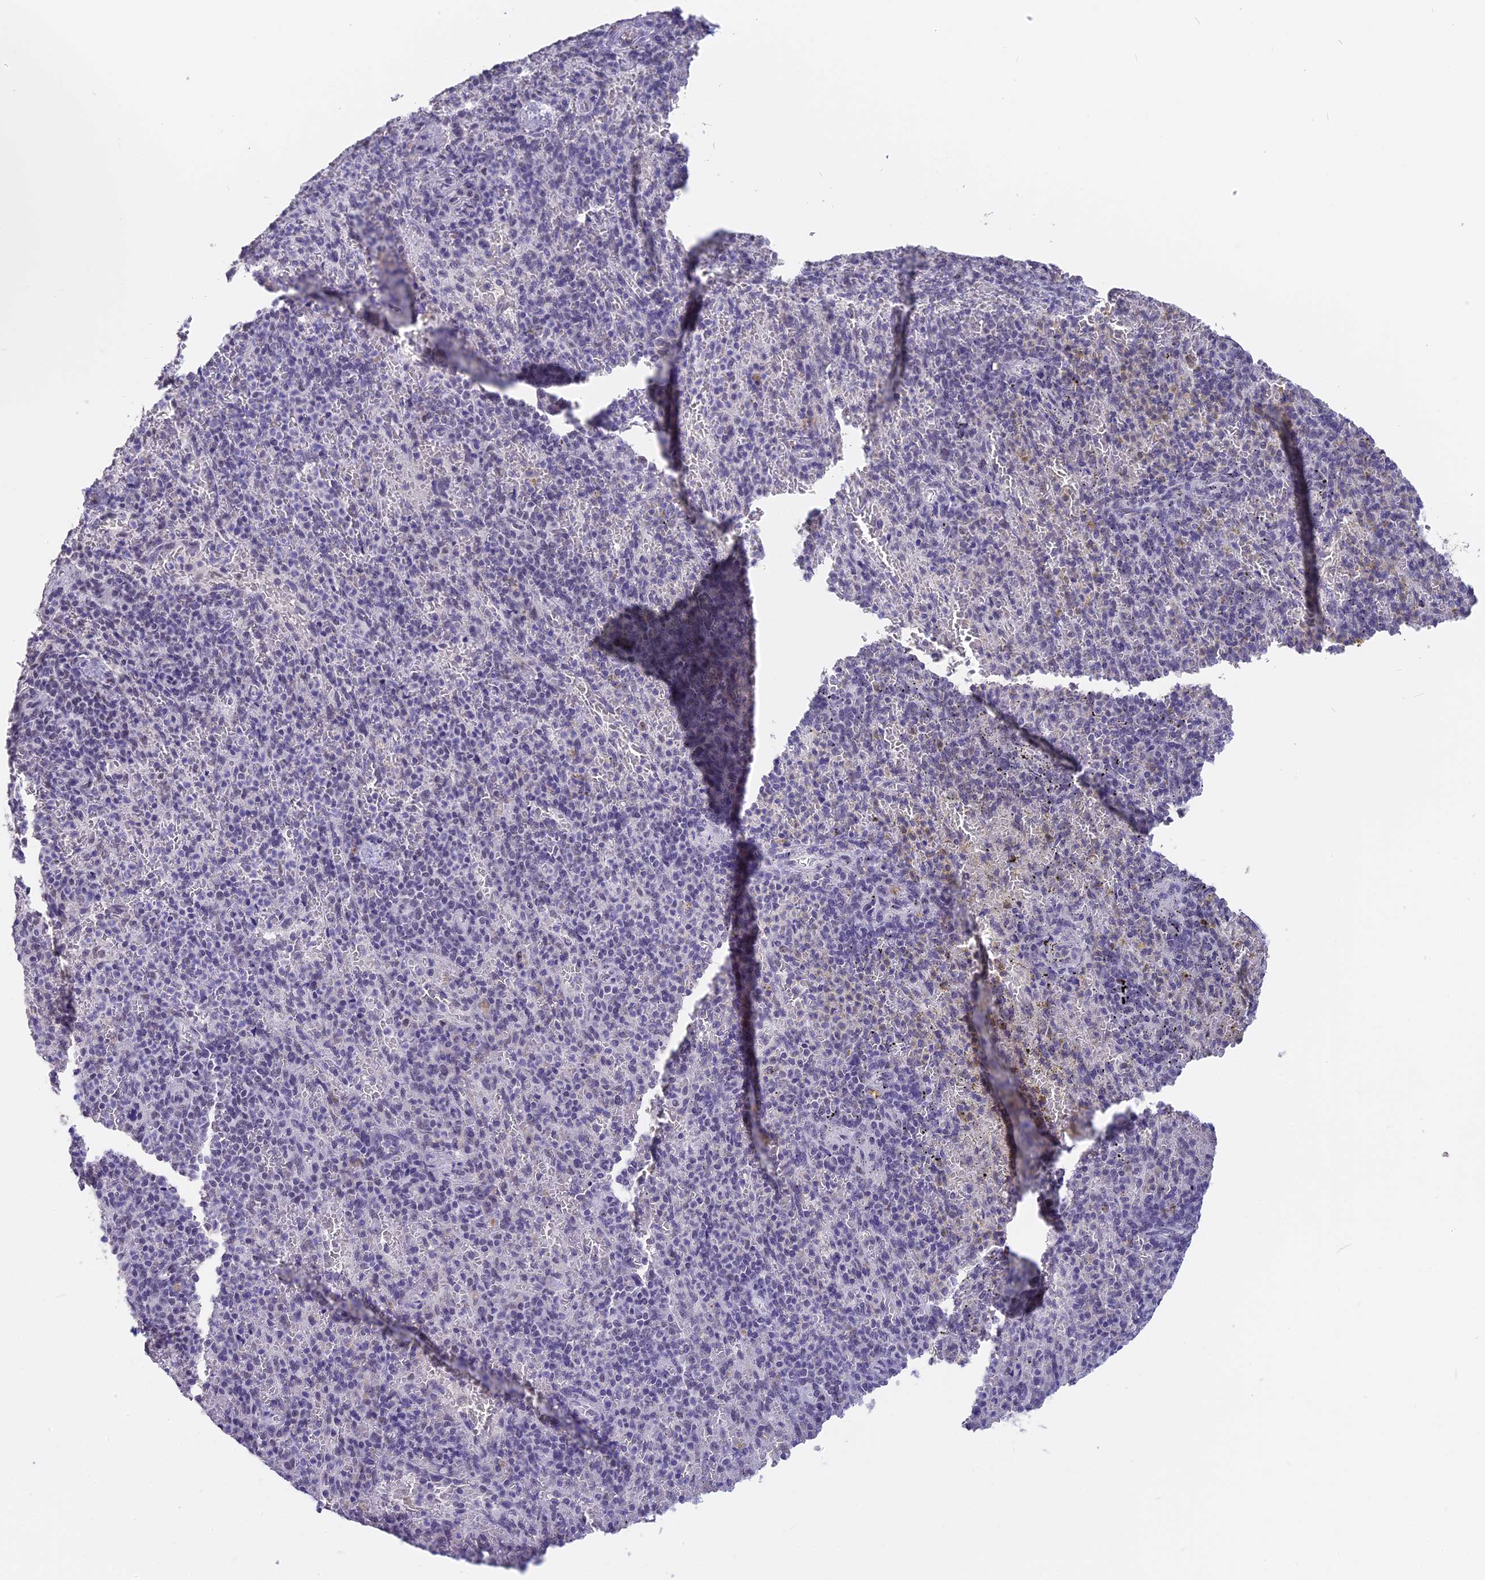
{"staining": {"intensity": "negative", "quantity": "none", "location": "none"}, "tissue": "spleen", "cell_type": "Cells in red pulp", "image_type": "normal", "snomed": [{"axis": "morphology", "description": "Normal tissue, NOS"}, {"axis": "topography", "description": "Spleen"}], "caption": "Cells in red pulp show no significant protein staining in benign spleen. (DAB IHC with hematoxylin counter stain).", "gene": "SETD2", "patient": {"sex": "female", "age": 74}}